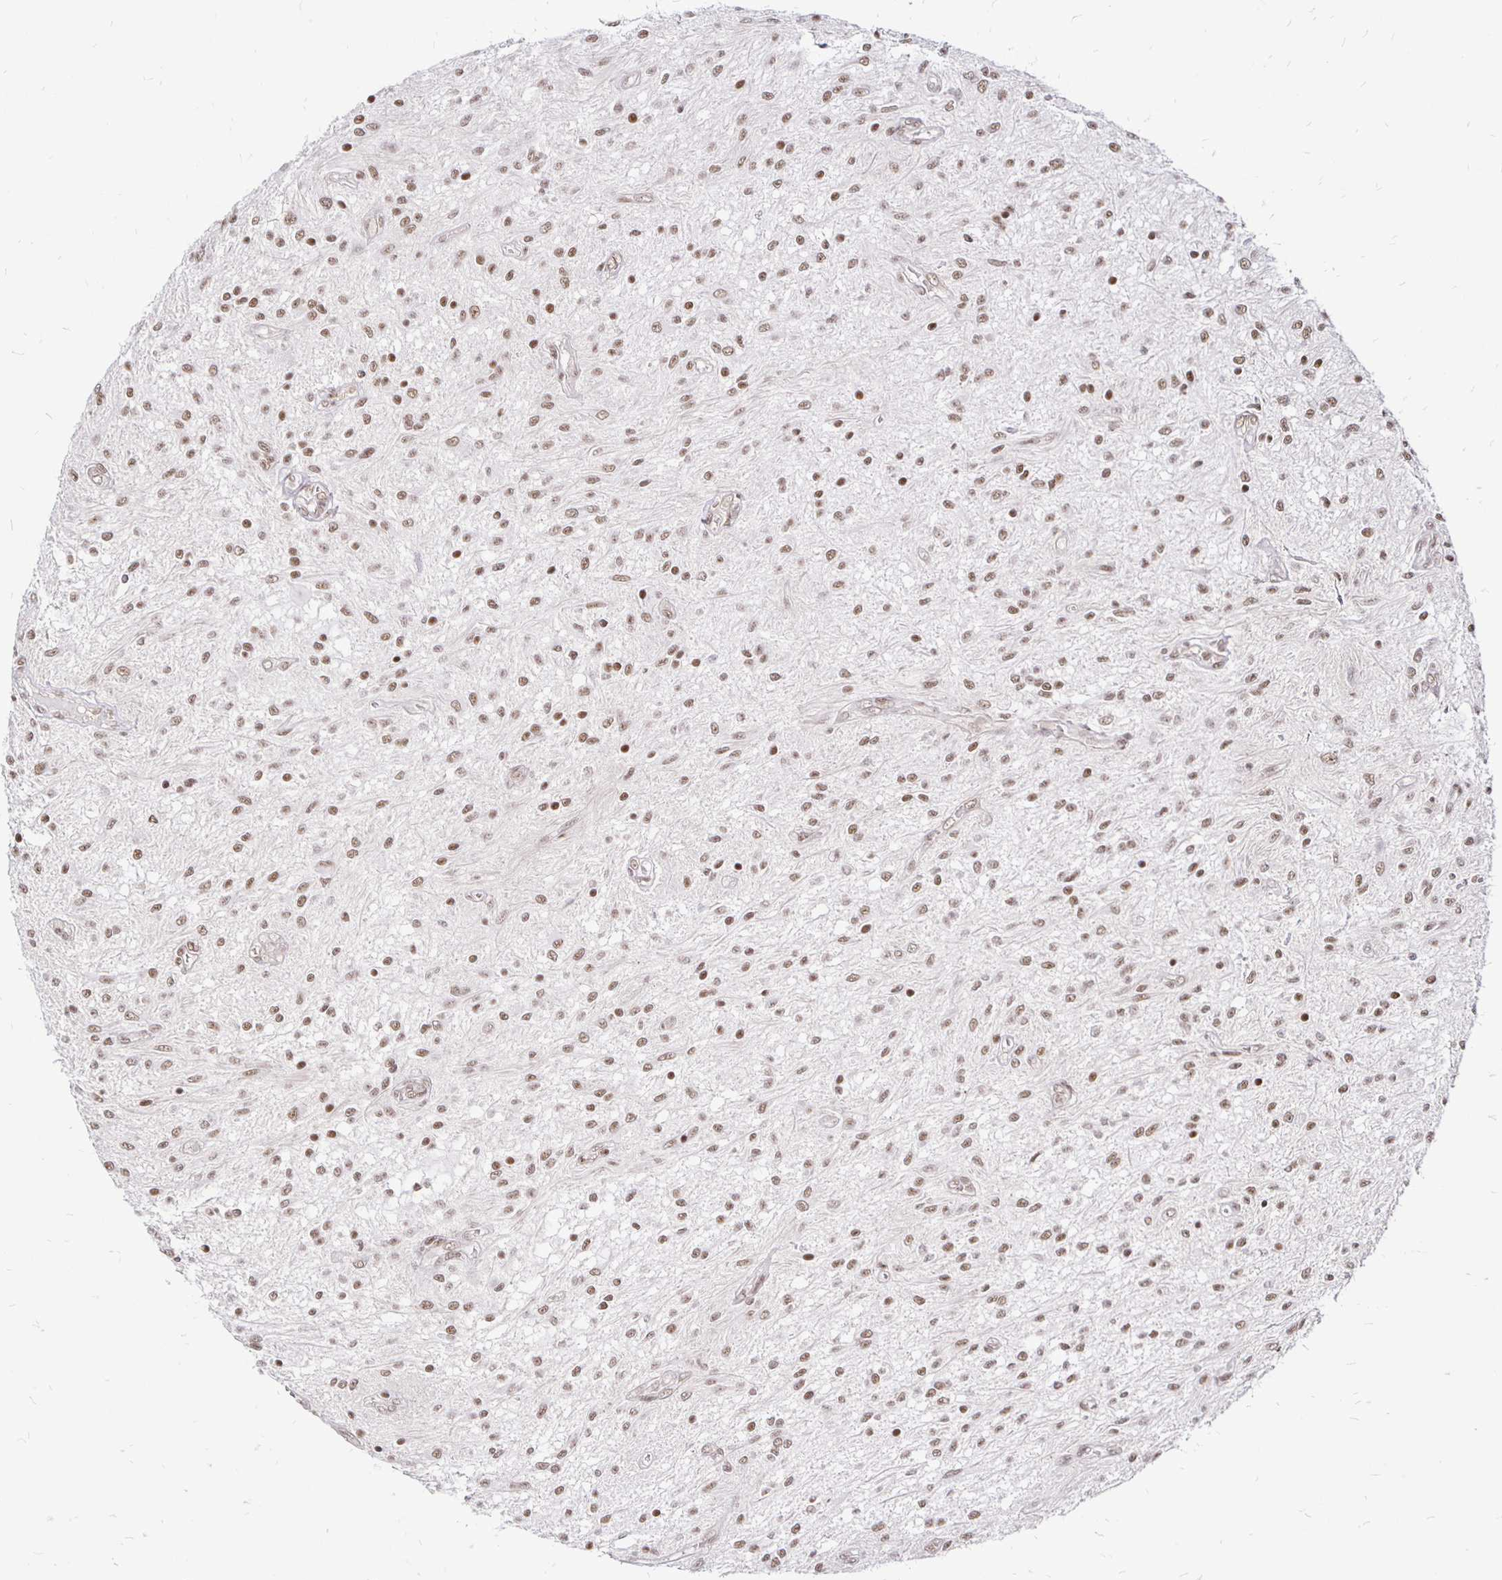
{"staining": {"intensity": "weak", "quantity": ">75%", "location": "nuclear"}, "tissue": "glioma", "cell_type": "Tumor cells", "image_type": "cancer", "snomed": [{"axis": "morphology", "description": "Glioma, malignant, Low grade"}, {"axis": "topography", "description": "Cerebellum"}], "caption": "The immunohistochemical stain labels weak nuclear positivity in tumor cells of glioma tissue.", "gene": "SIN3A", "patient": {"sex": "female", "age": 14}}